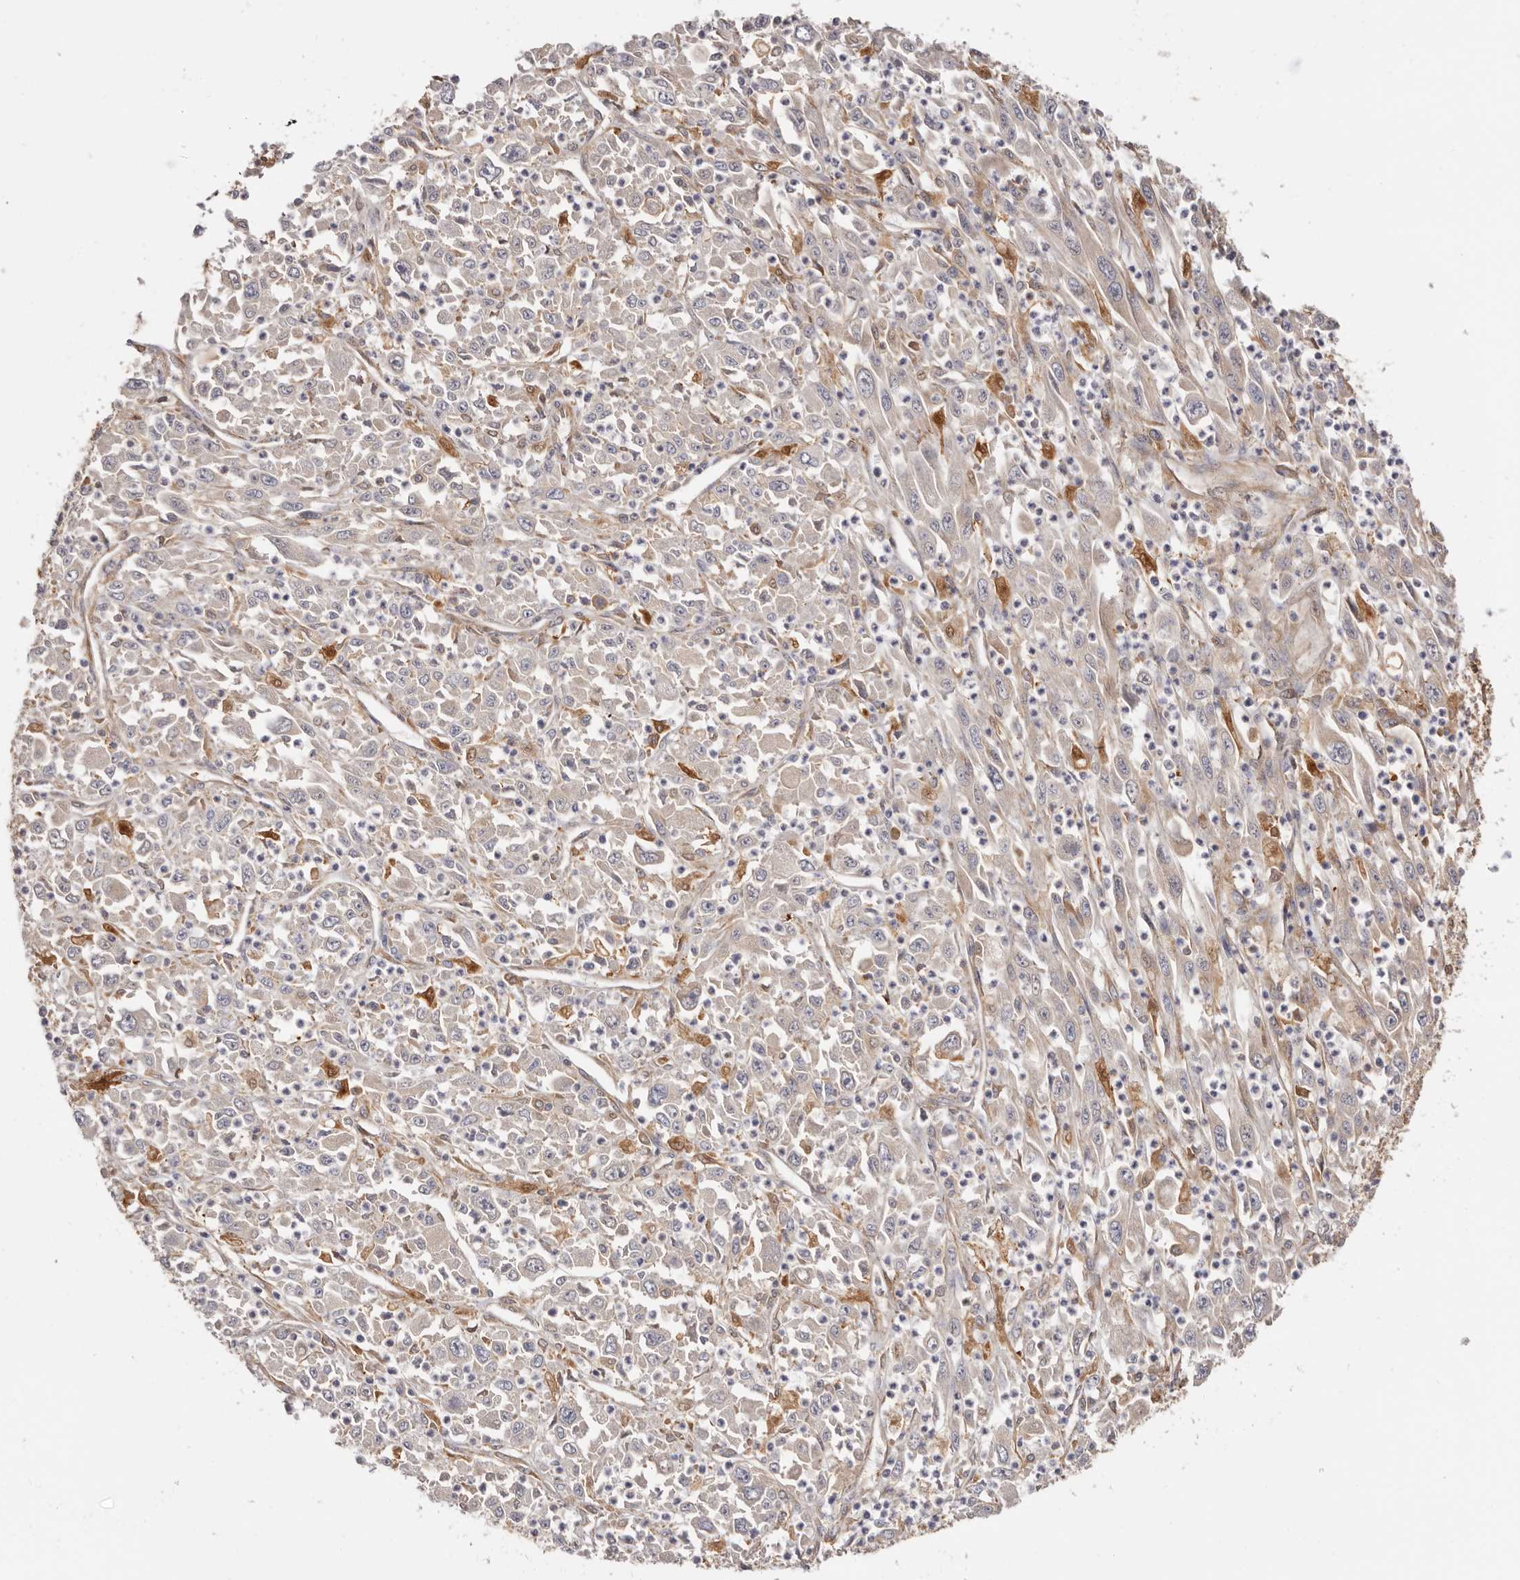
{"staining": {"intensity": "weak", "quantity": "25%-75%", "location": "cytoplasmic/membranous"}, "tissue": "melanoma", "cell_type": "Tumor cells", "image_type": "cancer", "snomed": [{"axis": "morphology", "description": "Malignant melanoma, Metastatic site"}, {"axis": "topography", "description": "Skin"}], "caption": "Immunohistochemical staining of human malignant melanoma (metastatic site) shows low levels of weak cytoplasmic/membranous protein positivity in about 25%-75% of tumor cells. (Stains: DAB in brown, nuclei in blue, Microscopy: brightfield microscopy at high magnification).", "gene": "LAP3", "patient": {"sex": "female", "age": 56}}